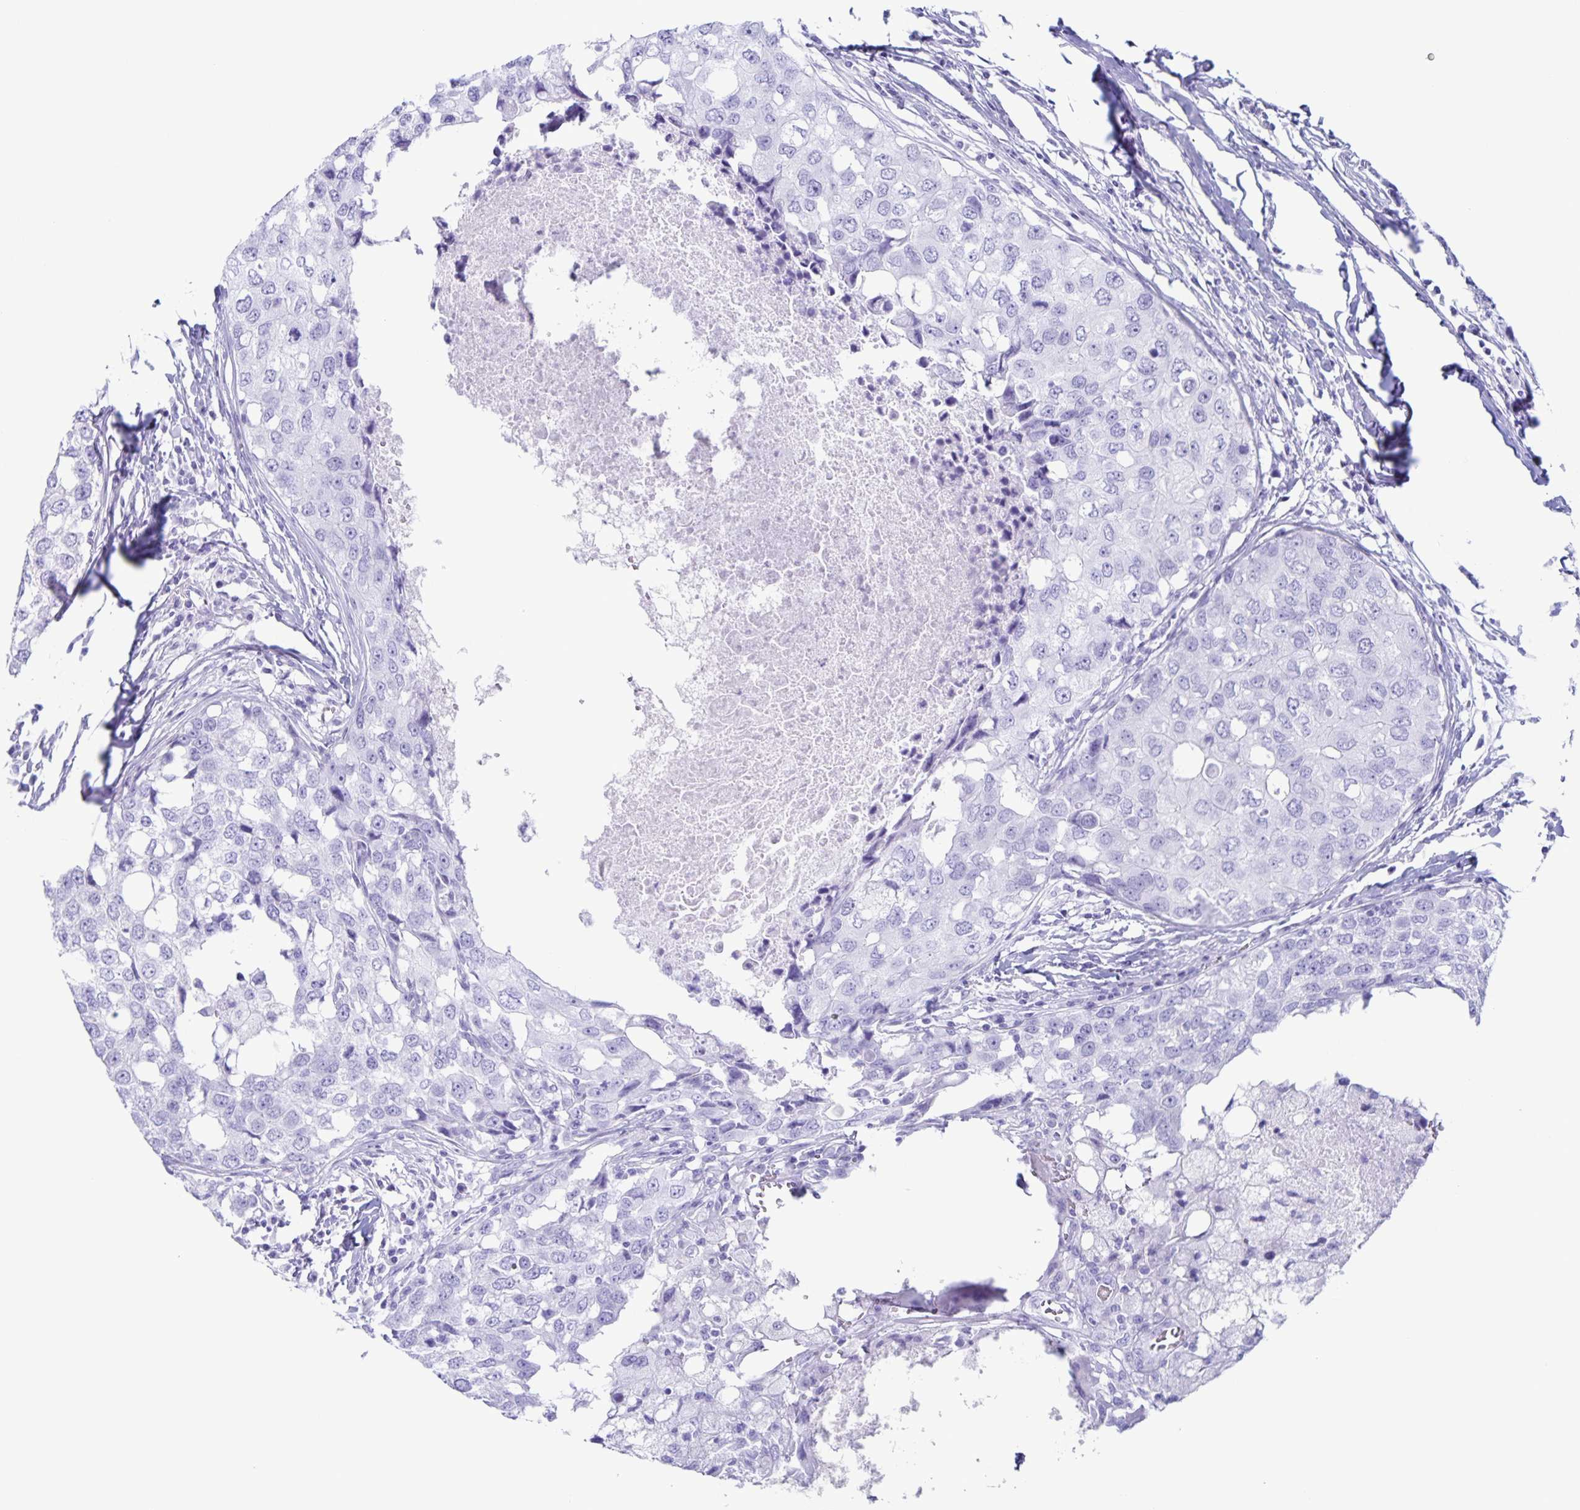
{"staining": {"intensity": "negative", "quantity": "none", "location": "none"}, "tissue": "breast cancer", "cell_type": "Tumor cells", "image_type": "cancer", "snomed": [{"axis": "morphology", "description": "Duct carcinoma"}, {"axis": "topography", "description": "Breast"}], "caption": "Immunohistochemistry (IHC) micrograph of neoplastic tissue: breast cancer (invasive ductal carcinoma) stained with DAB exhibits no significant protein expression in tumor cells.", "gene": "C12orf56", "patient": {"sex": "female", "age": 27}}